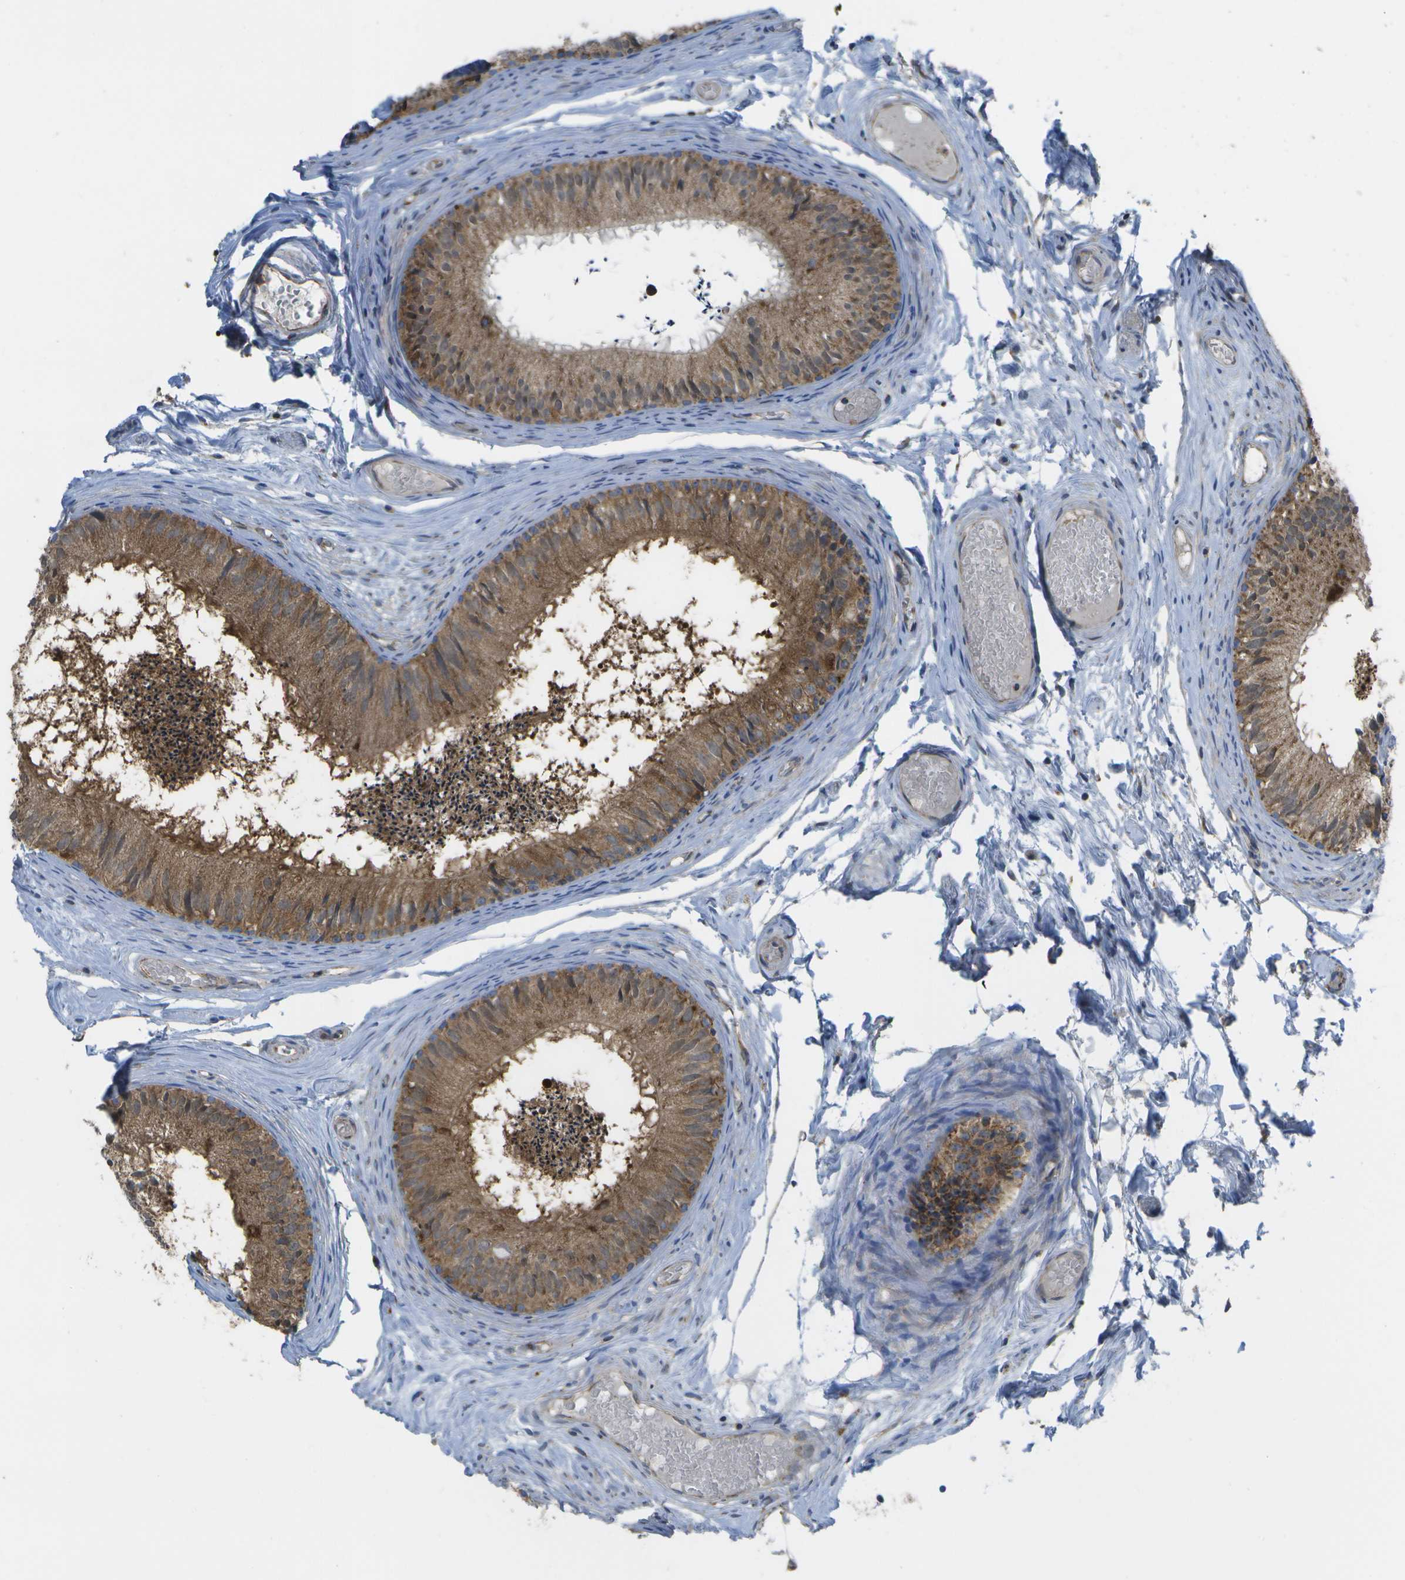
{"staining": {"intensity": "moderate", "quantity": ">75%", "location": "cytoplasmic/membranous"}, "tissue": "epididymis", "cell_type": "Glandular cells", "image_type": "normal", "snomed": [{"axis": "morphology", "description": "Normal tissue, NOS"}, {"axis": "topography", "description": "Epididymis"}], "caption": "Epididymis stained with IHC exhibits moderate cytoplasmic/membranous staining in about >75% of glandular cells.", "gene": "DPM3", "patient": {"sex": "male", "age": 46}}